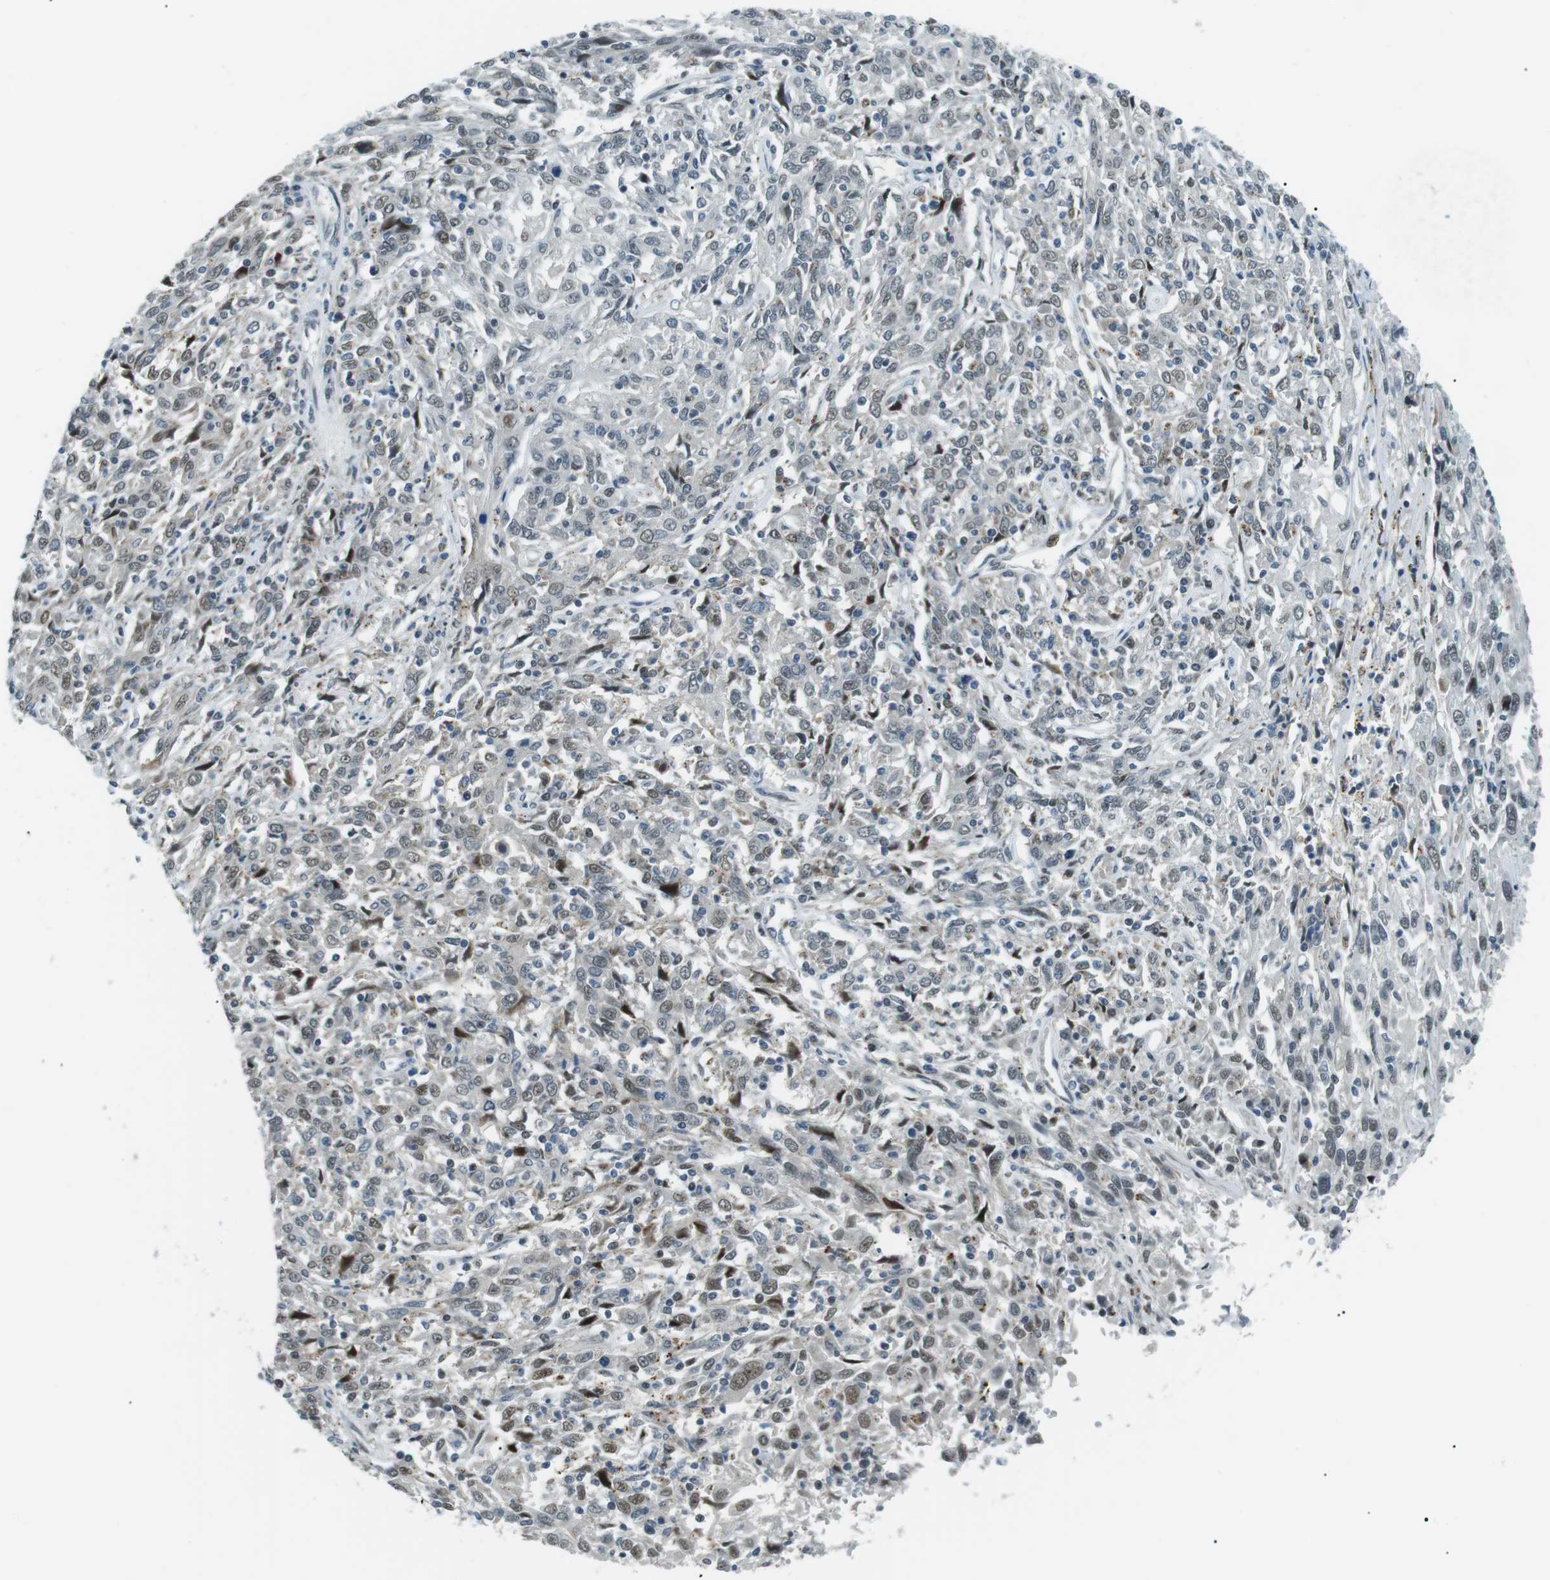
{"staining": {"intensity": "moderate", "quantity": "<25%", "location": "nuclear"}, "tissue": "cervical cancer", "cell_type": "Tumor cells", "image_type": "cancer", "snomed": [{"axis": "morphology", "description": "Squamous cell carcinoma, NOS"}, {"axis": "topography", "description": "Cervix"}], "caption": "A brown stain labels moderate nuclear positivity of a protein in human cervical squamous cell carcinoma tumor cells.", "gene": "PJA1", "patient": {"sex": "female", "age": 46}}